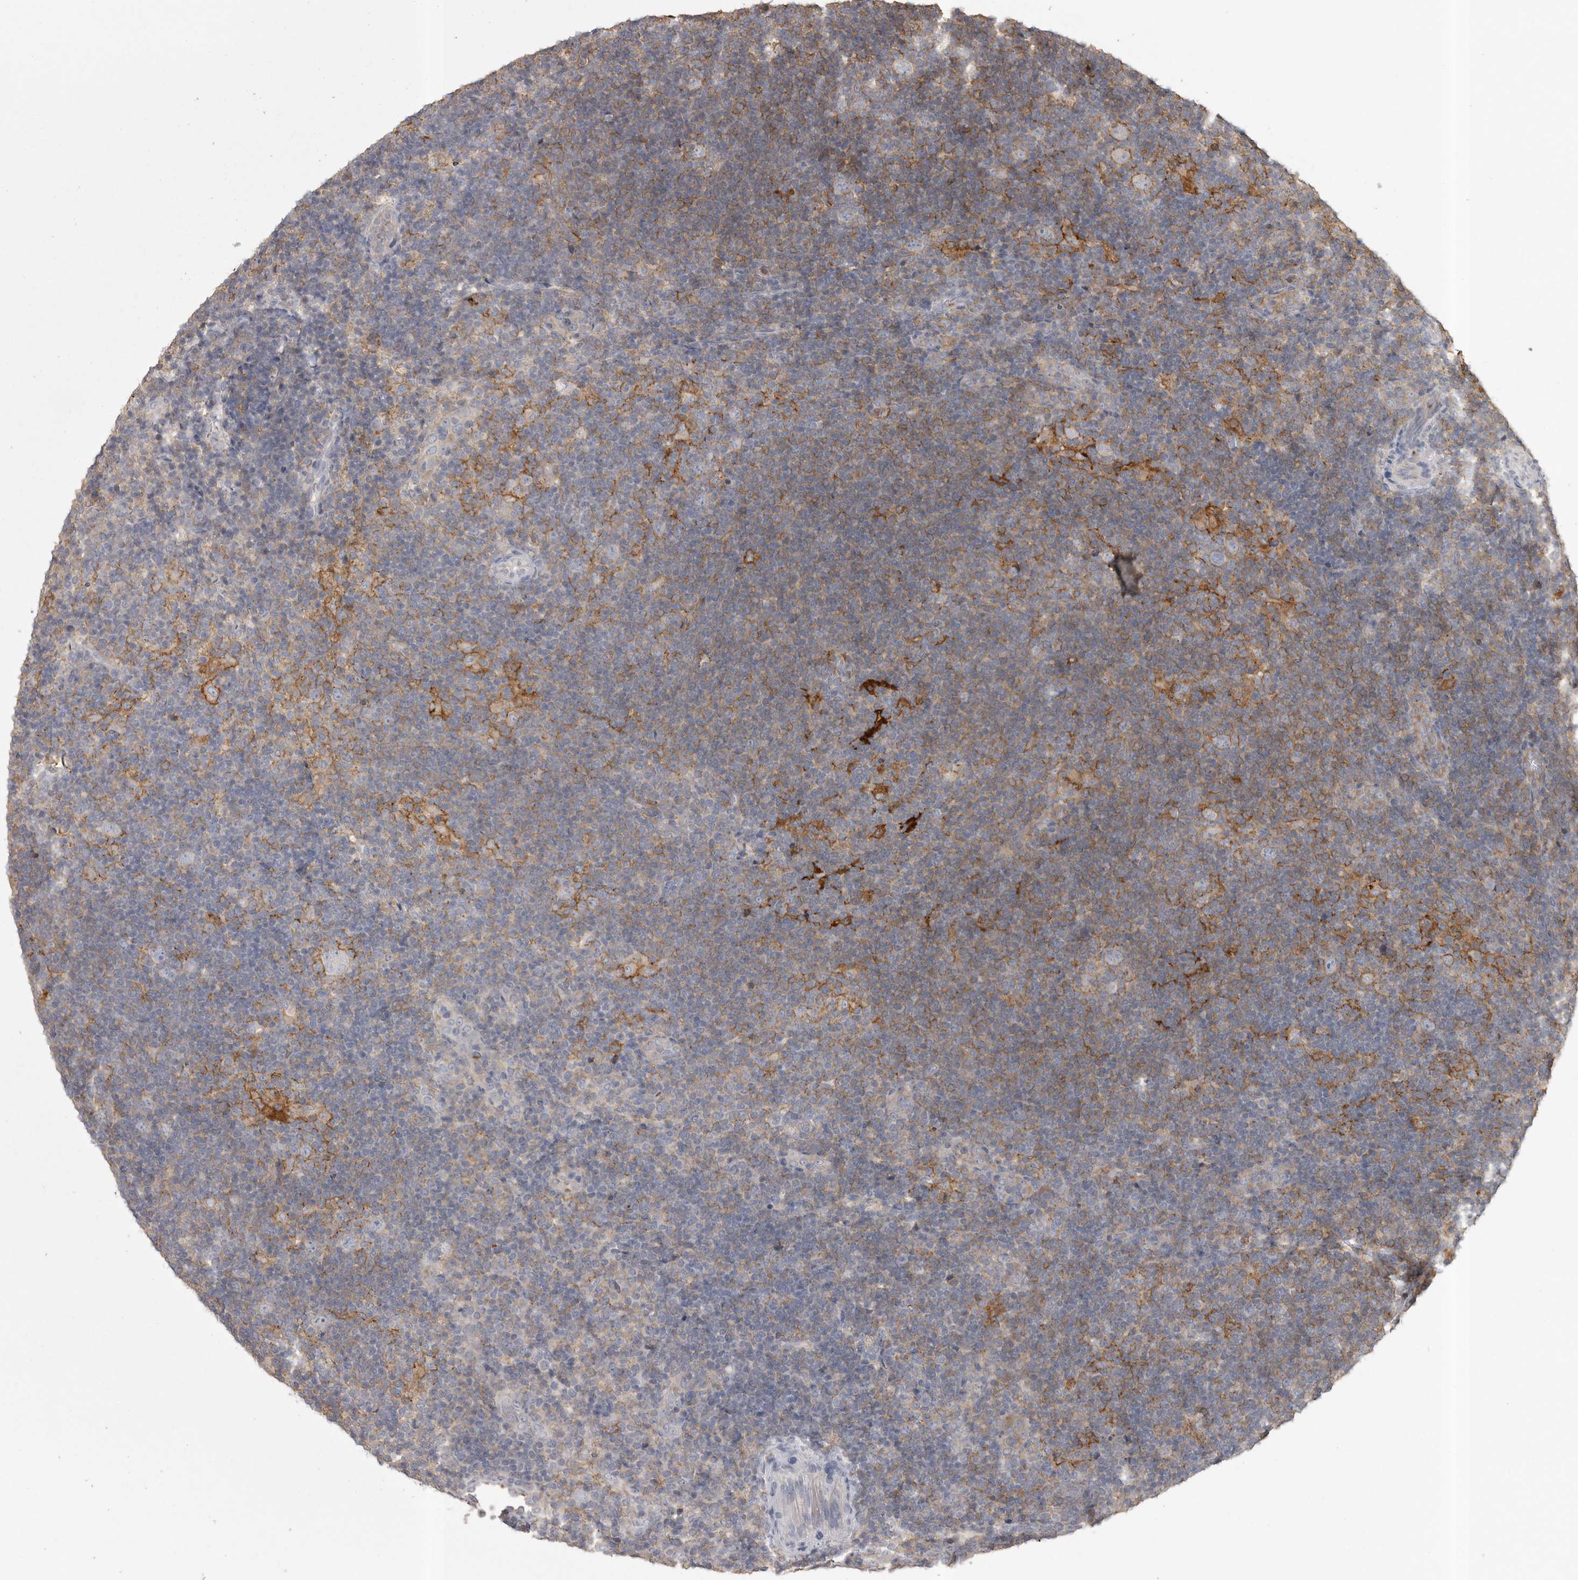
{"staining": {"intensity": "negative", "quantity": "none", "location": "none"}, "tissue": "lymphoma", "cell_type": "Tumor cells", "image_type": "cancer", "snomed": [{"axis": "morphology", "description": "Hodgkin's disease, NOS"}, {"axis": "topography", "description": "Lymph node"}], "caption": "There is no significant positivity in tumor cells of lymphoma.", "gene": "CMTM6", "patient": {"sex": "female", "age": 57}}